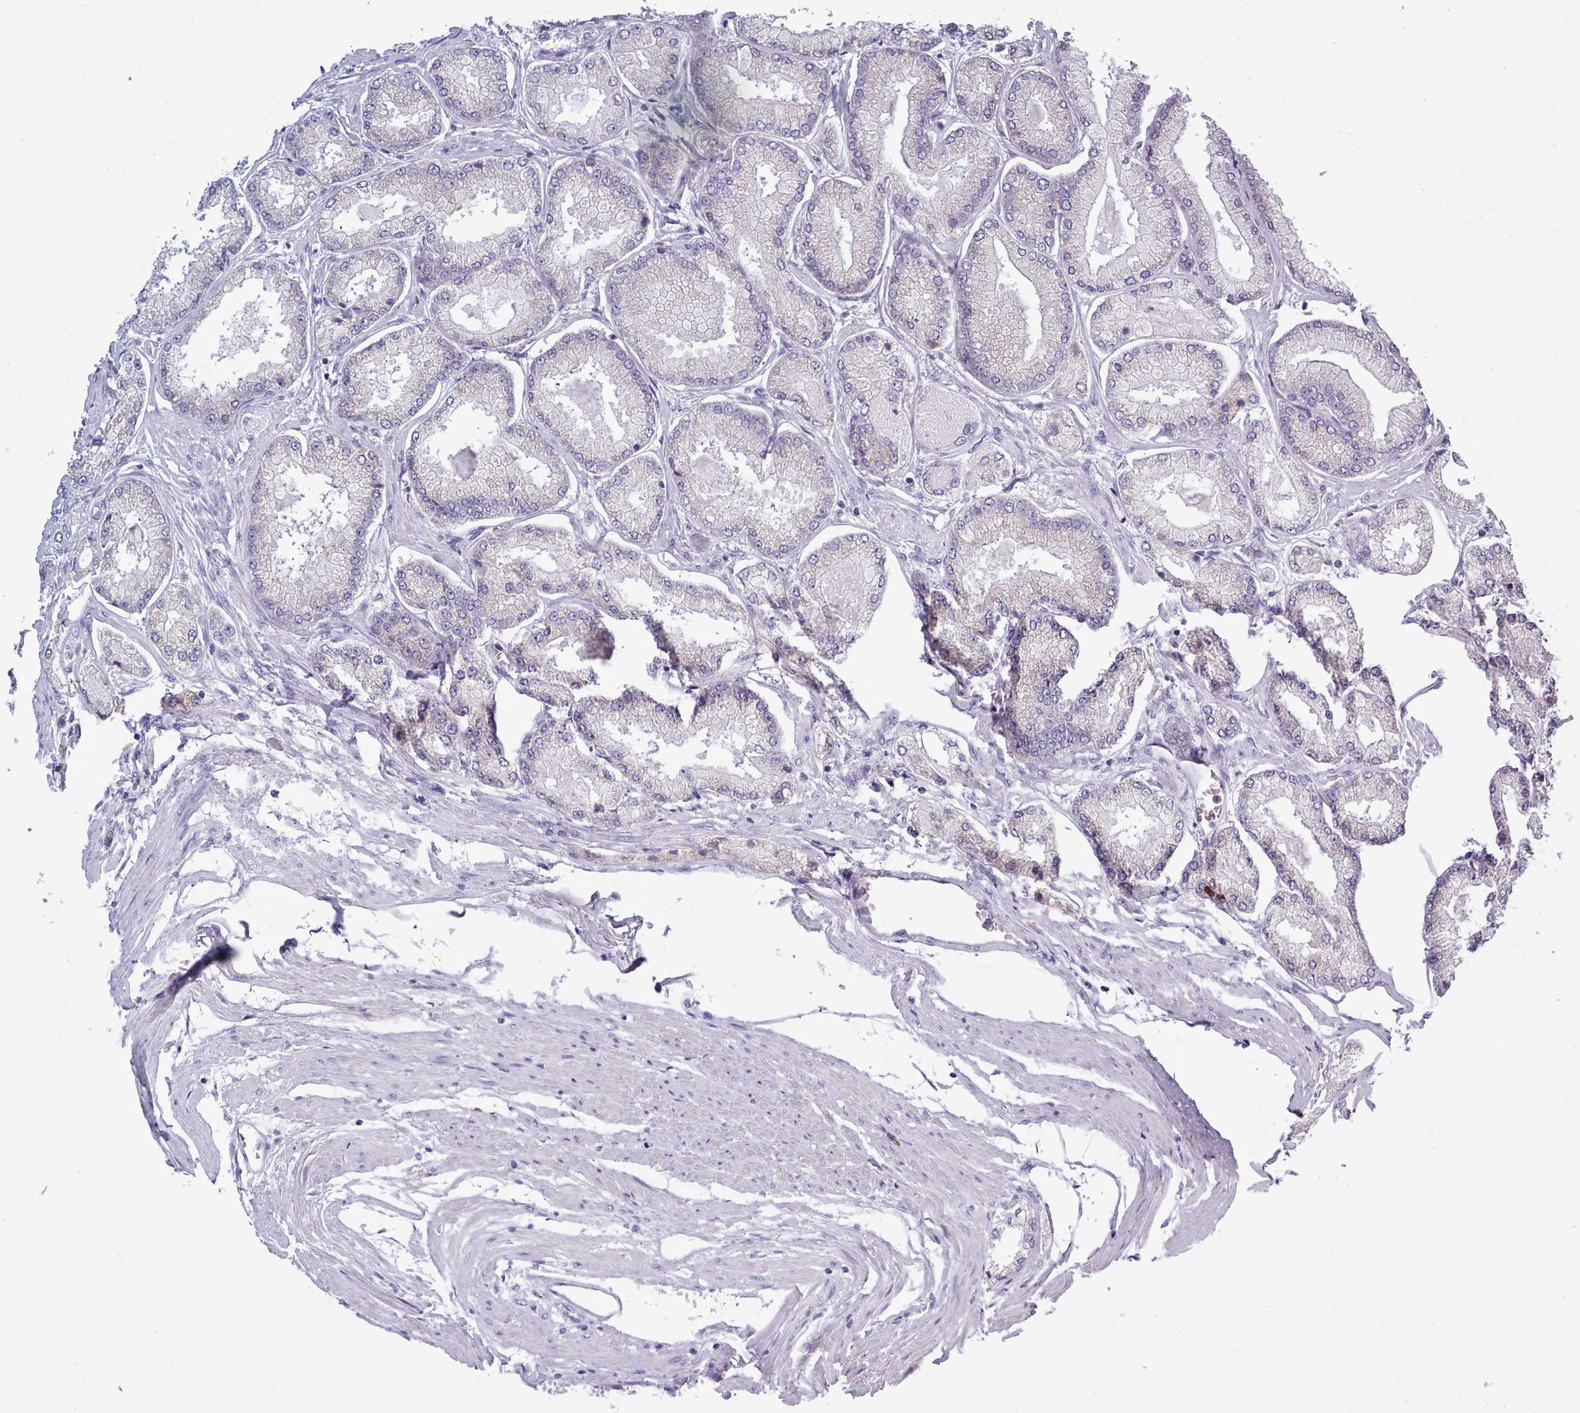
{"staining": {"intensity": "negative", "quantity": "none", "location": "none"}, "tissue": "prostate cancer", "cell_type": "Tumor cells", "image_type": "cancer", "snomed": [{"axis": "morphology", "description": "Adenocarcinoma, Low grade"}, {"axis": "topography", "description": "Prostate"}], "caption": "The image exhibits no significant expression in tumor cells of low-grade adenocarcinoma (prostate). (Stains: DAB (3,3'-diaminobenzidine) immunohistochemistry (IHC) with hematoxylin counter stain, Microscopy: brightfield microscopy at high magnification).", "gene": "XKR8", "patient": {"sex": "male", "age": 74}}